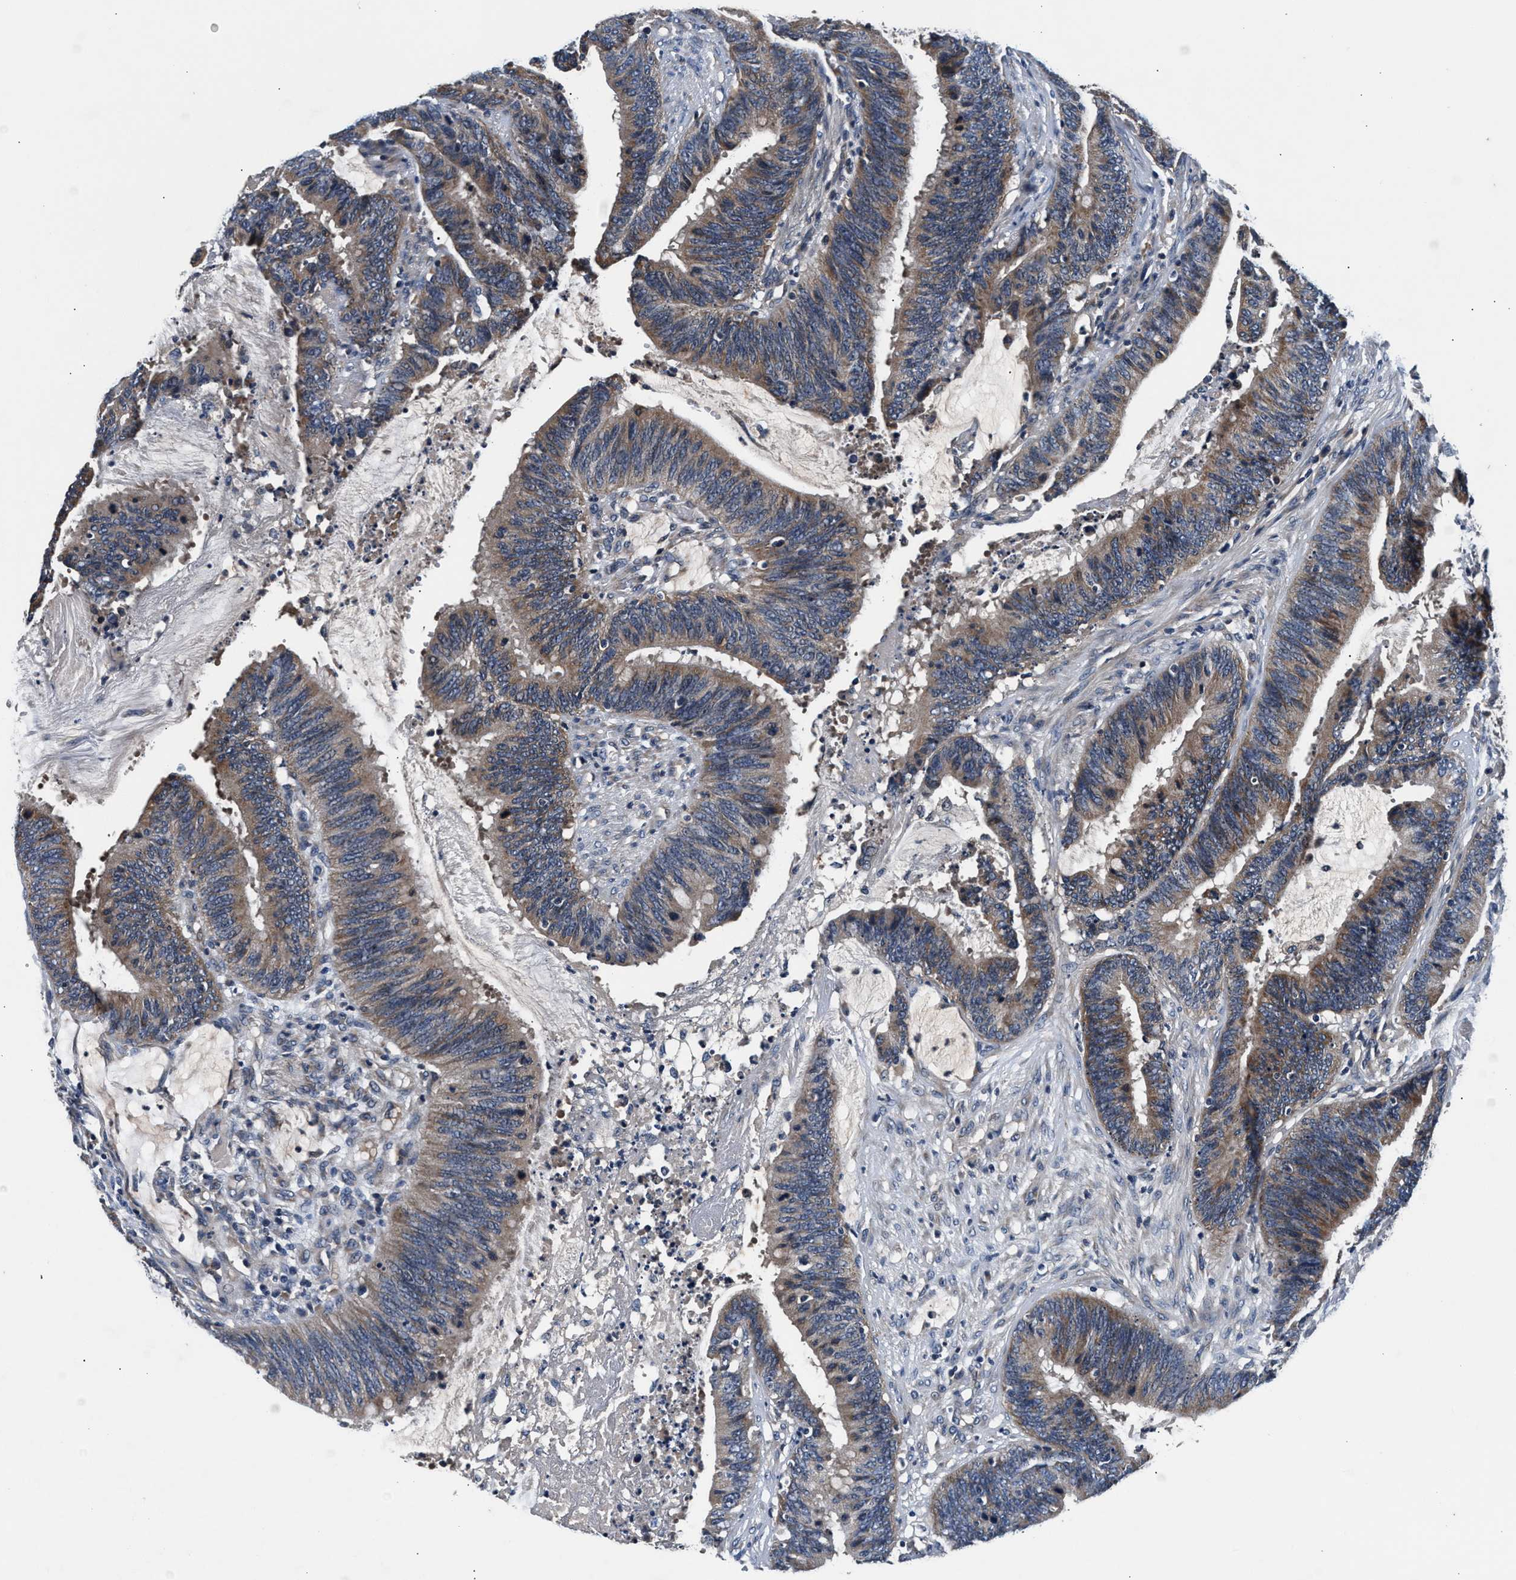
{"staining": {"intensity": "moderate", "quantity": ">75%", "location": "cytoplasmic/membranous"}, "tissue": "colorectal cancer", "cell_type": "Tumor cells", "image_type": "cancer", "snomed": [{"axis": "morphology", "description": "Adenocarcinoma, NOS"}, {"axis": "topography", "description": "Rectum"}], "caption": "Tumor cells demonstrate medium levels of moderate cytoplasmic/membranous positivity in approximately >75% of cells in human colorectal cancer.", "gene": "IMMT", "patient": {"sex": "female", "age": 66}}